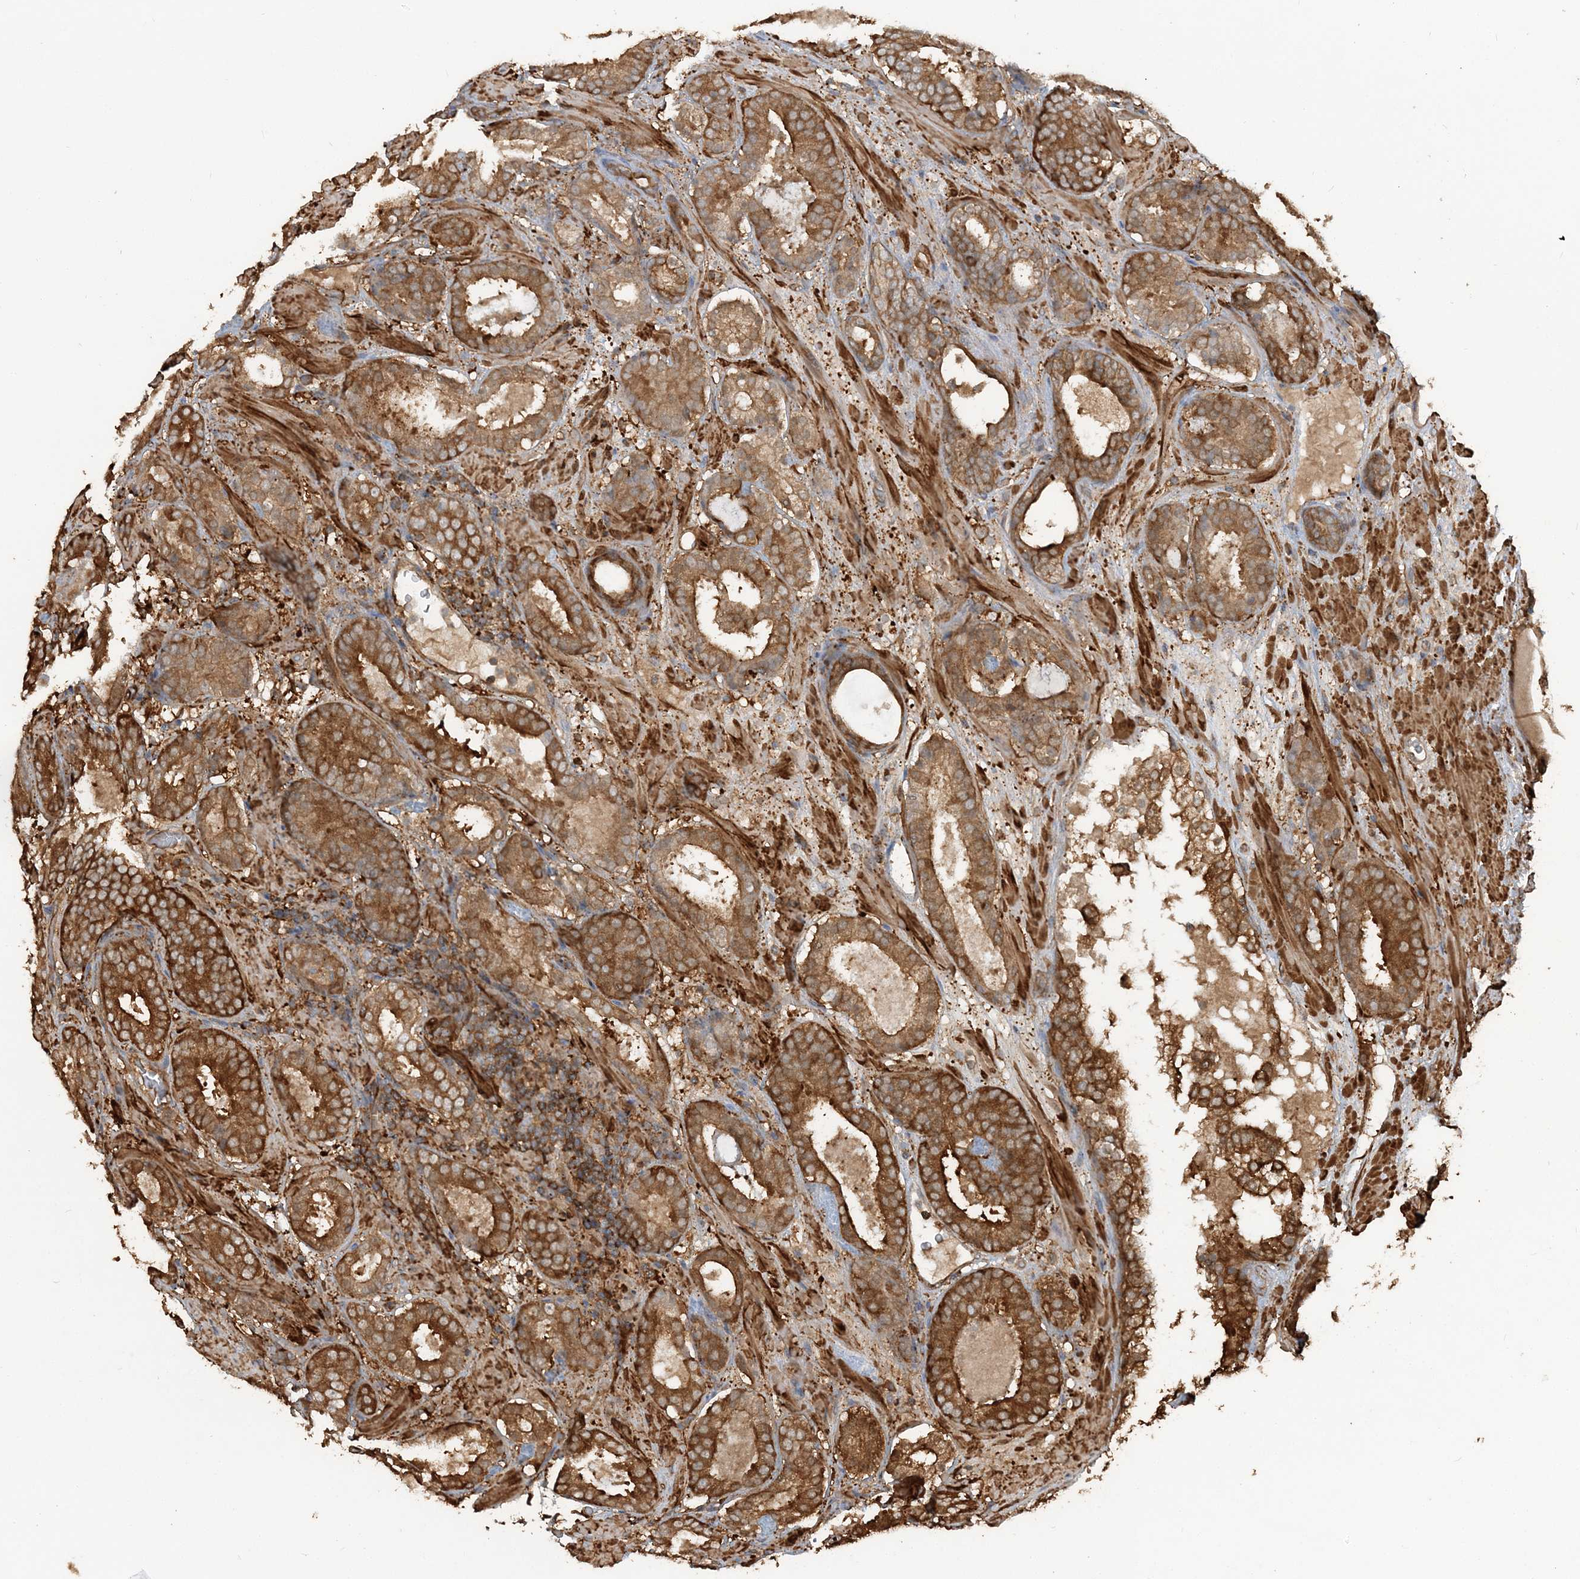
{"staining": {"intensity": "strong", "quantity": ">75%", "location": "cytoplasmic/membranous"}, "tissue": "prostate cancer", "cell_type": "Tumor cells", "image_type": "cancer", "snomed": [{"axis": "morphology", "description": "Adenocarcinoma, Low grade"}, {"axis": "topography", "description": "Prostate"}], "caption": "A brown stain shows strong cytoplasmic/membranous expression of a protein in human prostate cancer (adenocarcinoma (low-grade)) tumor cells. Nuclei are stained in blue.", "gene": "DSTN", "patient": {"sex": "male", "age": 69}}